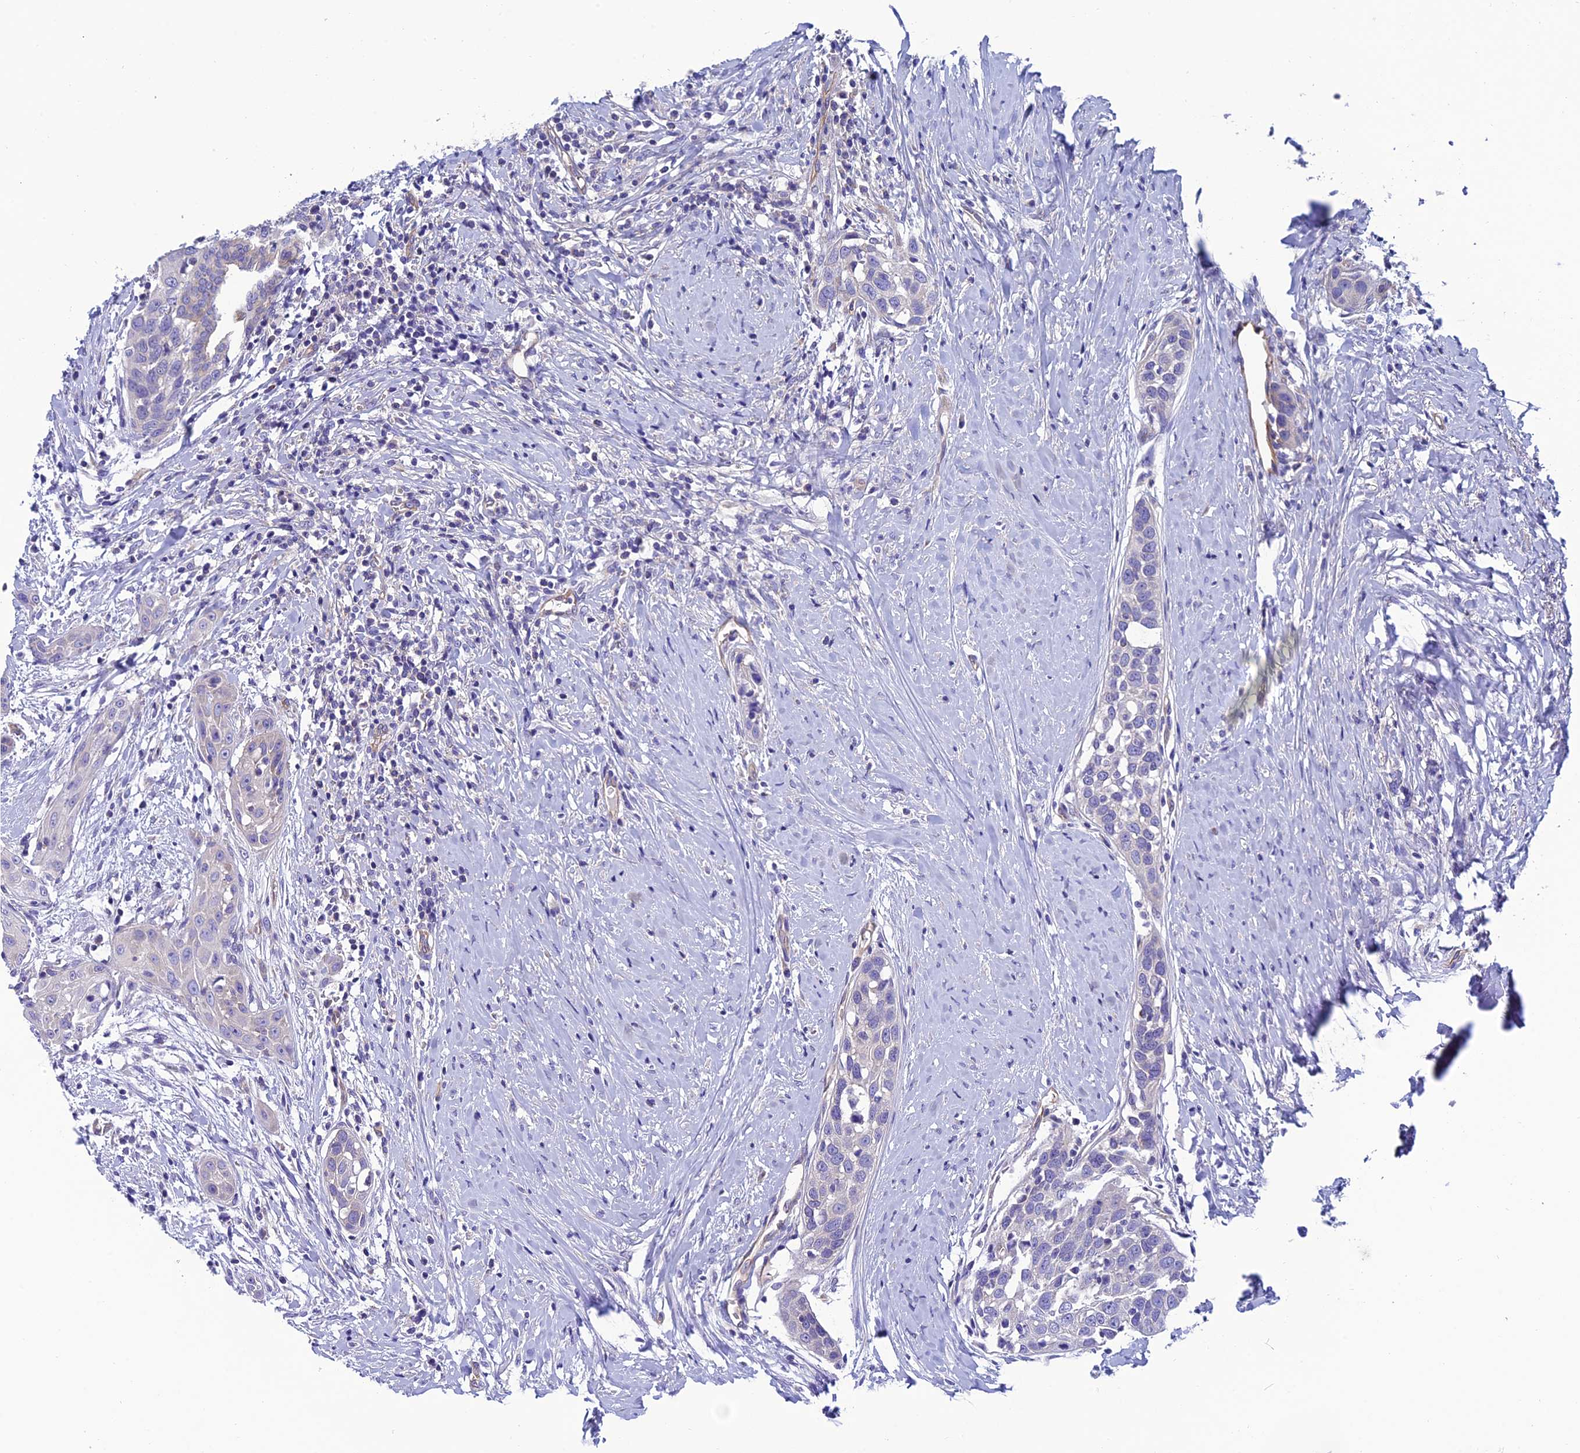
{"staining": {"intensity": "negative", "quantity": "none", "location": "none"}, "tissue": "head and neck cancer", "cell_type": "Tumor cells", "image_type": "cancer", "snomed": [{"axis": "morphology", "description": "Squamous cell carcinoma, NOS"}, {"axis": "topography", "description": "Oral tissue"}, {"axis": "topography", "description": "Head-Neck"}], "caption": "Immunohistochemistry (IHC) of head and neck cancer shows no positivity in tumor cells. Nuclei are stained in blue.", "gene": "PPFIA3", "patient": {"sex": "female", "age": 50}}